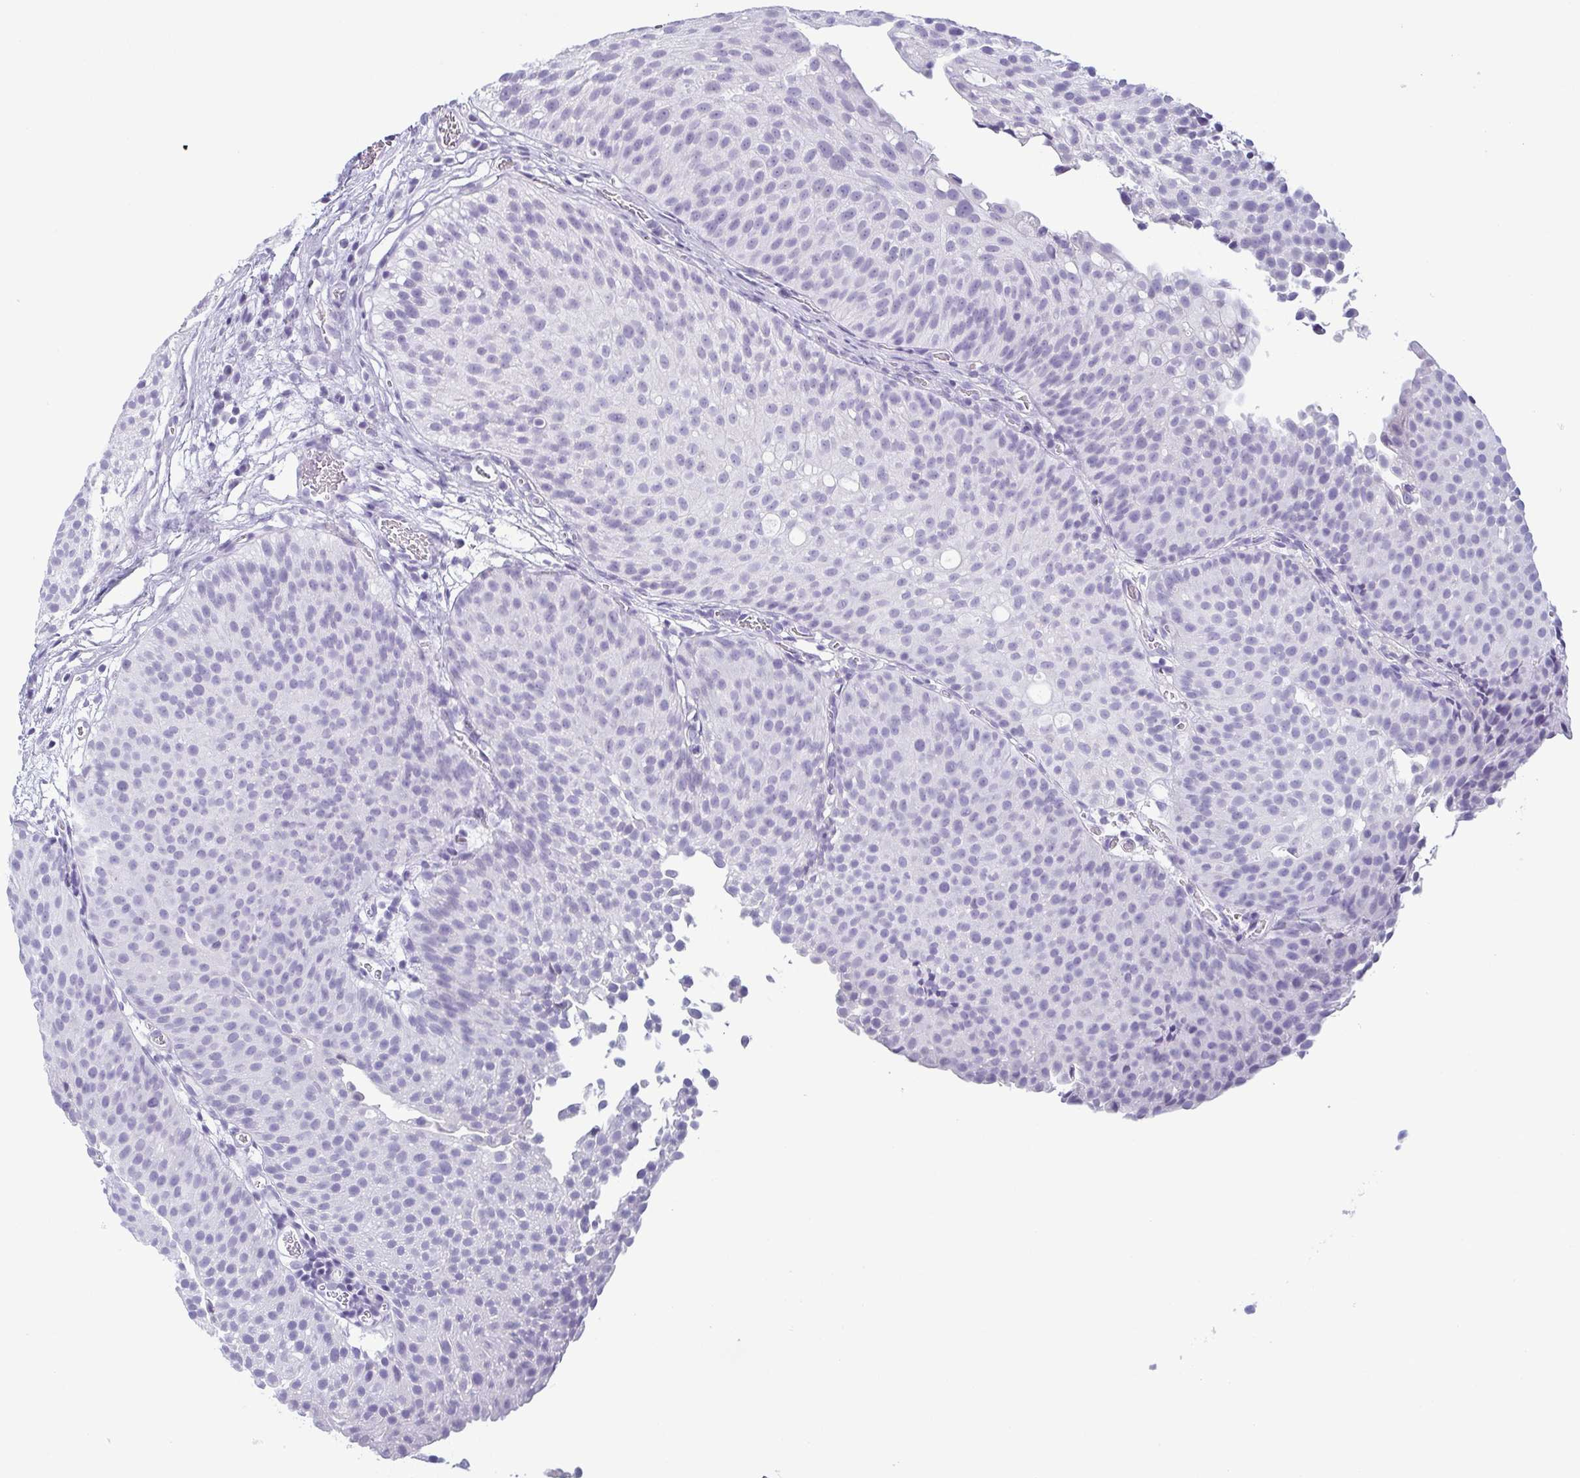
{"staining": {"intensity": "negative", "quantity": "none", "location": "none"}, "tissue": "urothelial cancer", "cell_type": "Tumor cells", "image_type": "cancer", "snomed": [{"axis": "morphology", "description": "Urothelial carcinoma, Low grade"}, {"axis": "topography", "description": "Urinary bladder"}], "caption": "This photomicrograph is of urothelial cancer stained with immunohistochemistry (IHC) to label a protein in brown with the nuclei are counter-stained blue. There is no positivity in tumor cells.", "gene": "KRT78", "patient": {"sex": "male", "age": 80}}